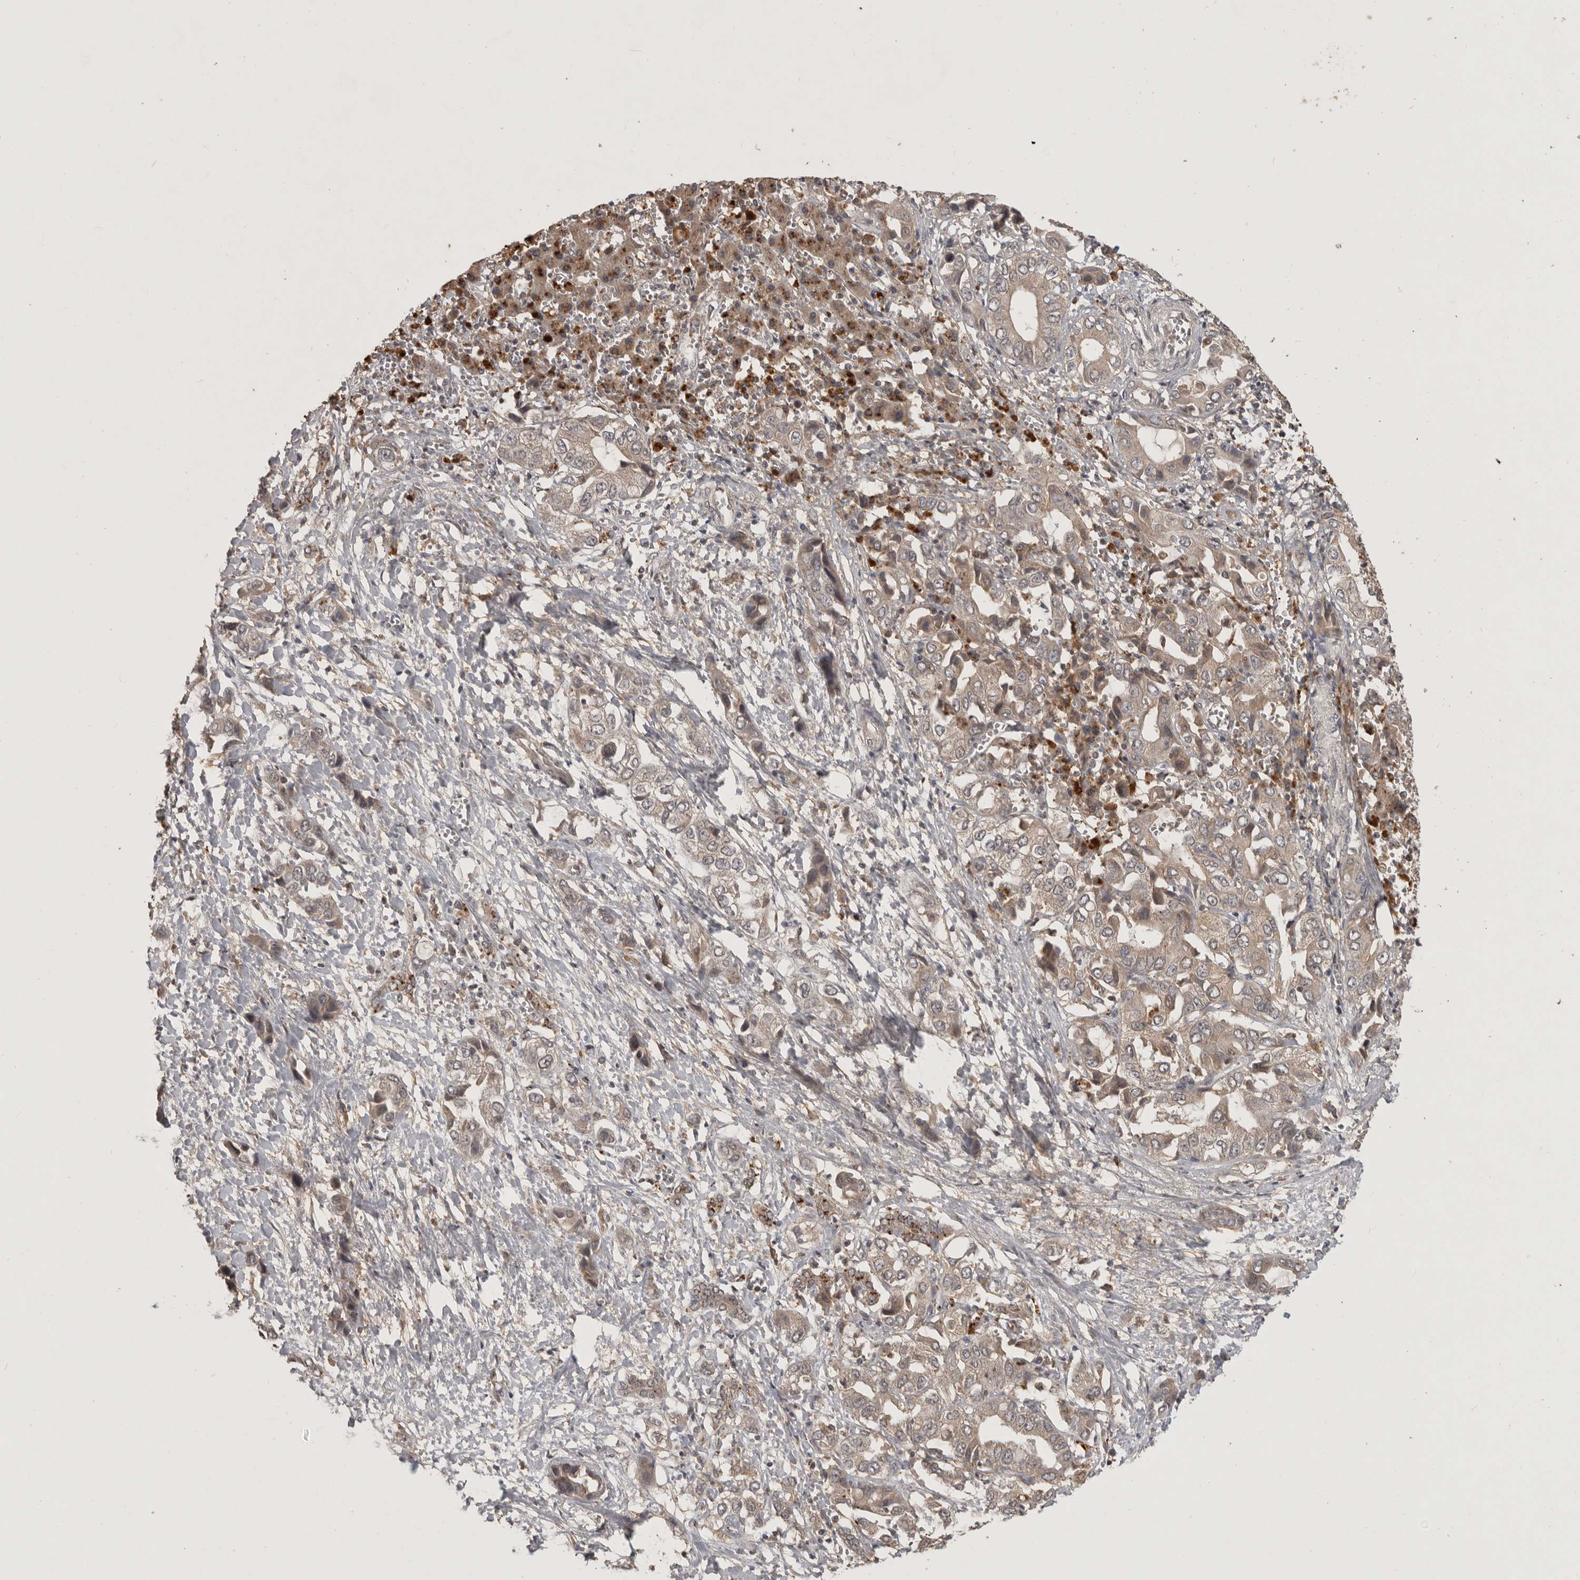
{"staining": {"intensity": "weak", "quantity": ">75%", "location": "cytoplasmic/membranous"}, "tissue": "liver cancer", "cell_type": "Tumor cells", "image_type": "cancer", "snomed": [{"axis": "morphology", "description": "Cholangiocarcinoma"}, {"axis": "topography", "description": "Liver"}], "caption": "Protein analysis of liver cholangiocarcinoma tissue exhibits weak cytoplasmic/membranous staining in about >75% of tumor cells. (IHC, brightfield microscopy, high magnification).", "gene": "ADAMTS4", "patient": {"sex": "female", "age": 52}}